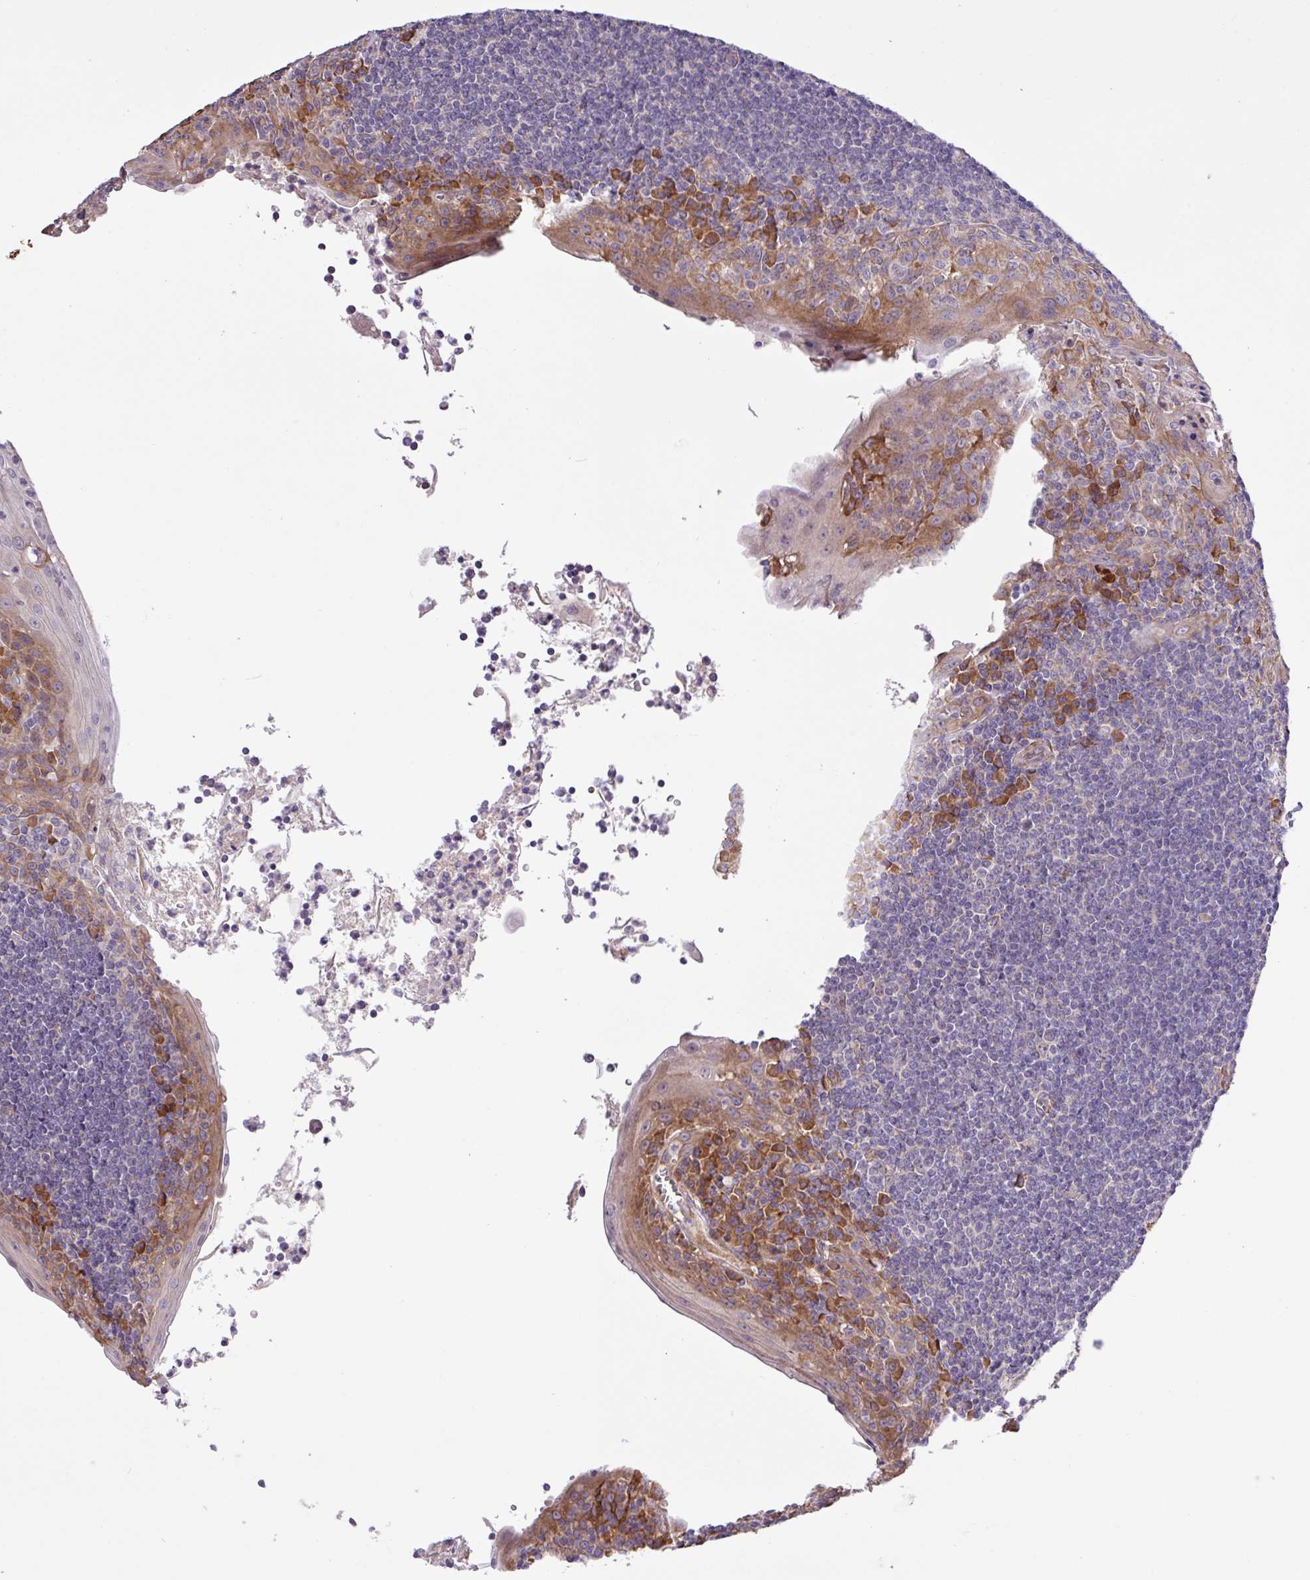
{"staining": {"intensity": "moderate", "quantity": "<25%", "location": "cytoplasmic/membranous"}, "tissue": "tonsil", "cell_type": "Germinal center cells", "image_type": "normal", "snomed": [{"axis": "morphology", "description": "Normal tissue, NOS"}, {"axis": "topography", "description": "Tonsil"}], "caption": "The immunohistochemical stain shows moderate cytoplasmic/membranous positivity in germinal center cells of benign tonsil. (brown staining indicates protein expression, while blue staining denotes nuclei).", "gene": "MEGF6", "patient": {"sex": "male", "age": 27}}